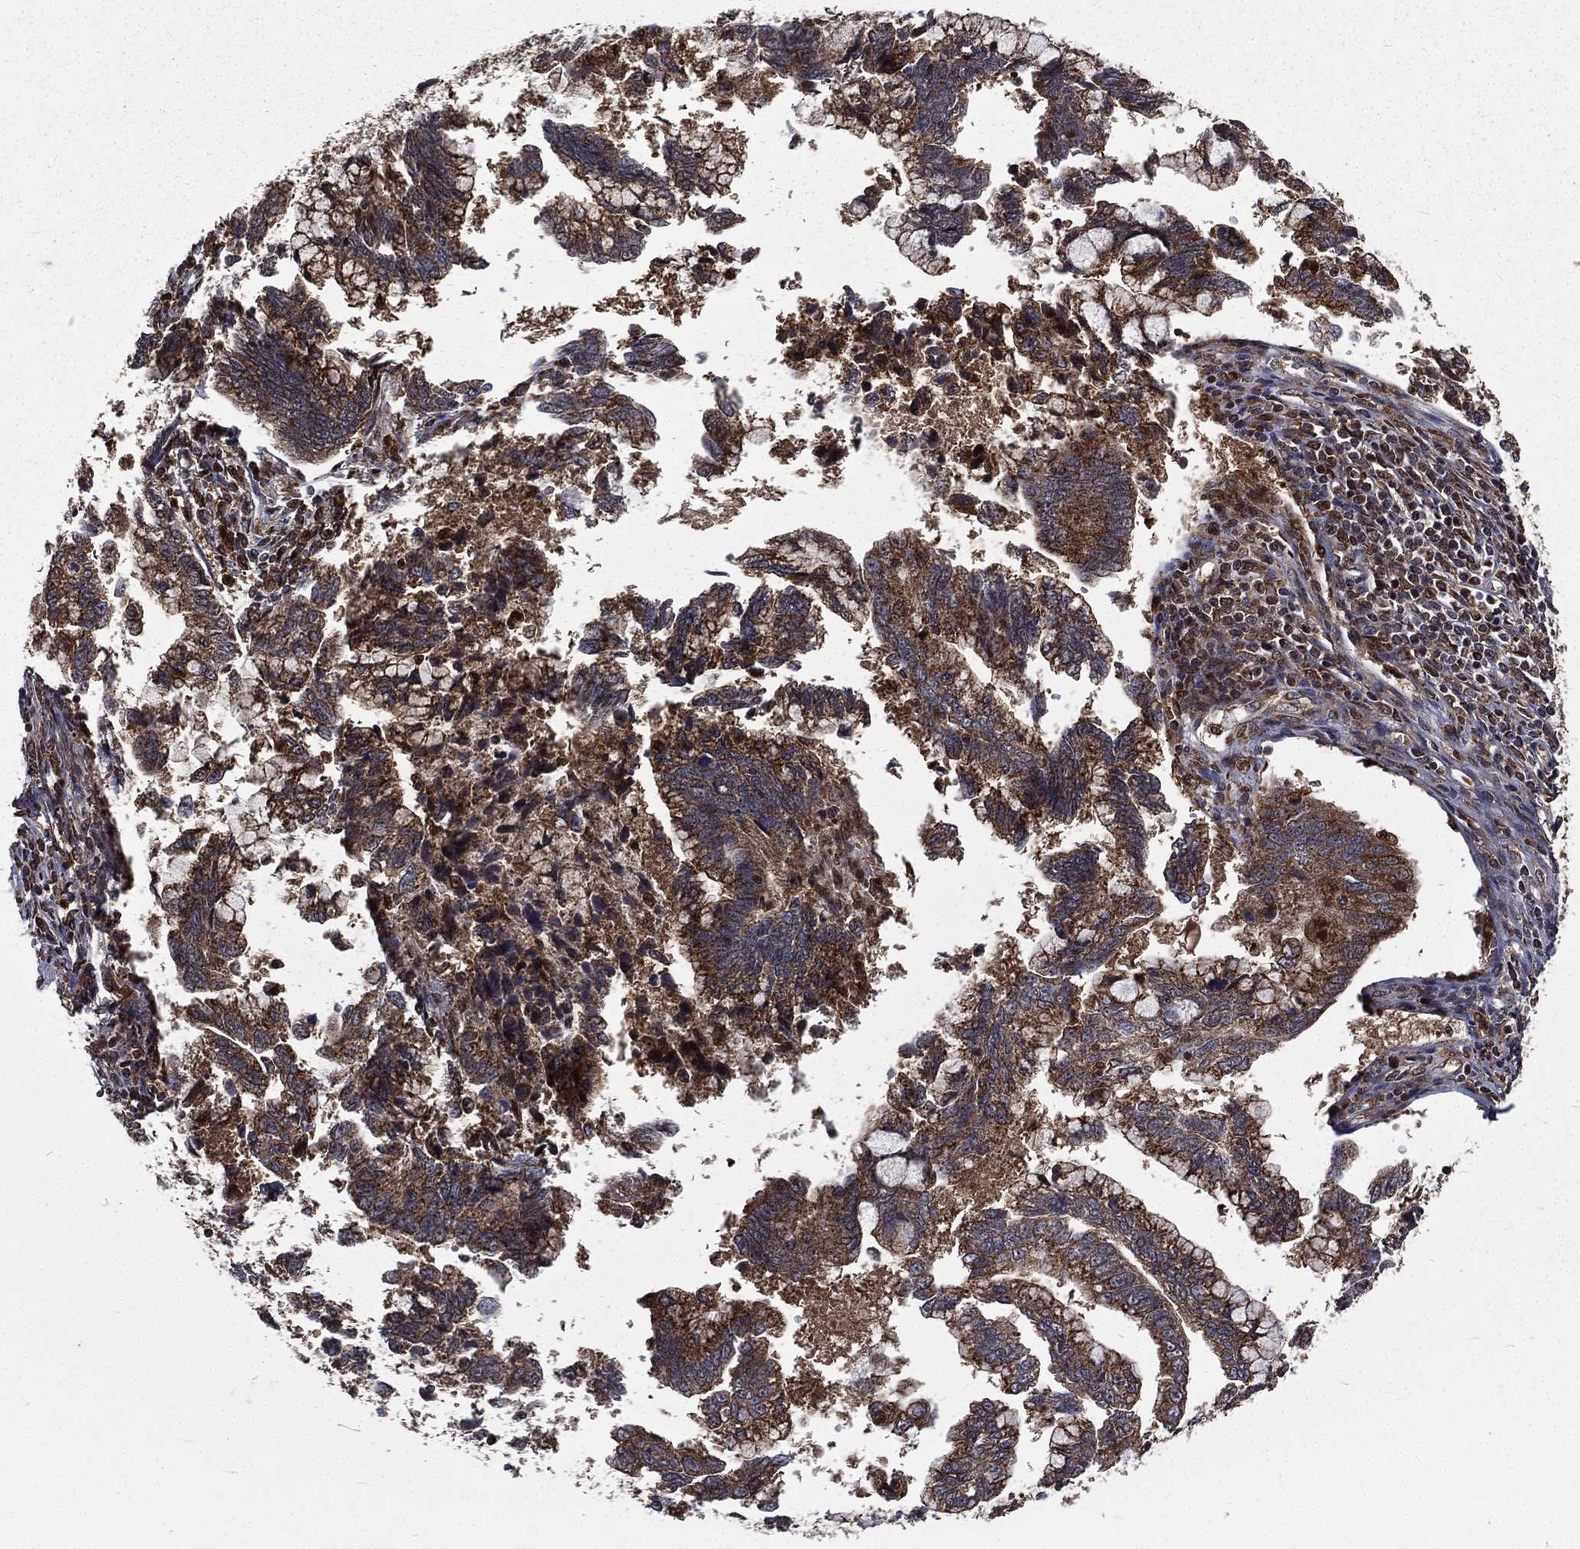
{"staining": {"intensity": "moderate", "quantity": ">75%", "location": "cytoplasmic/membranous"}, "tissue": "cervical cancer", "cell_type": "Tumor cells", "image_type": "cancer", "snomed": [{"axis": "morphology", "description": "Adenocarcinoma, NOS"}, {"axis": "topography", "description": "Cervix"}], "caption": "The immunohistochemical stain shows moderate cytoplasmic/membranous positivity in tumor cells of cervical cancer (adenocarcinoma) tissue.", "gene": "LENG8", "patient": {"sex": "female", "age": 44}}